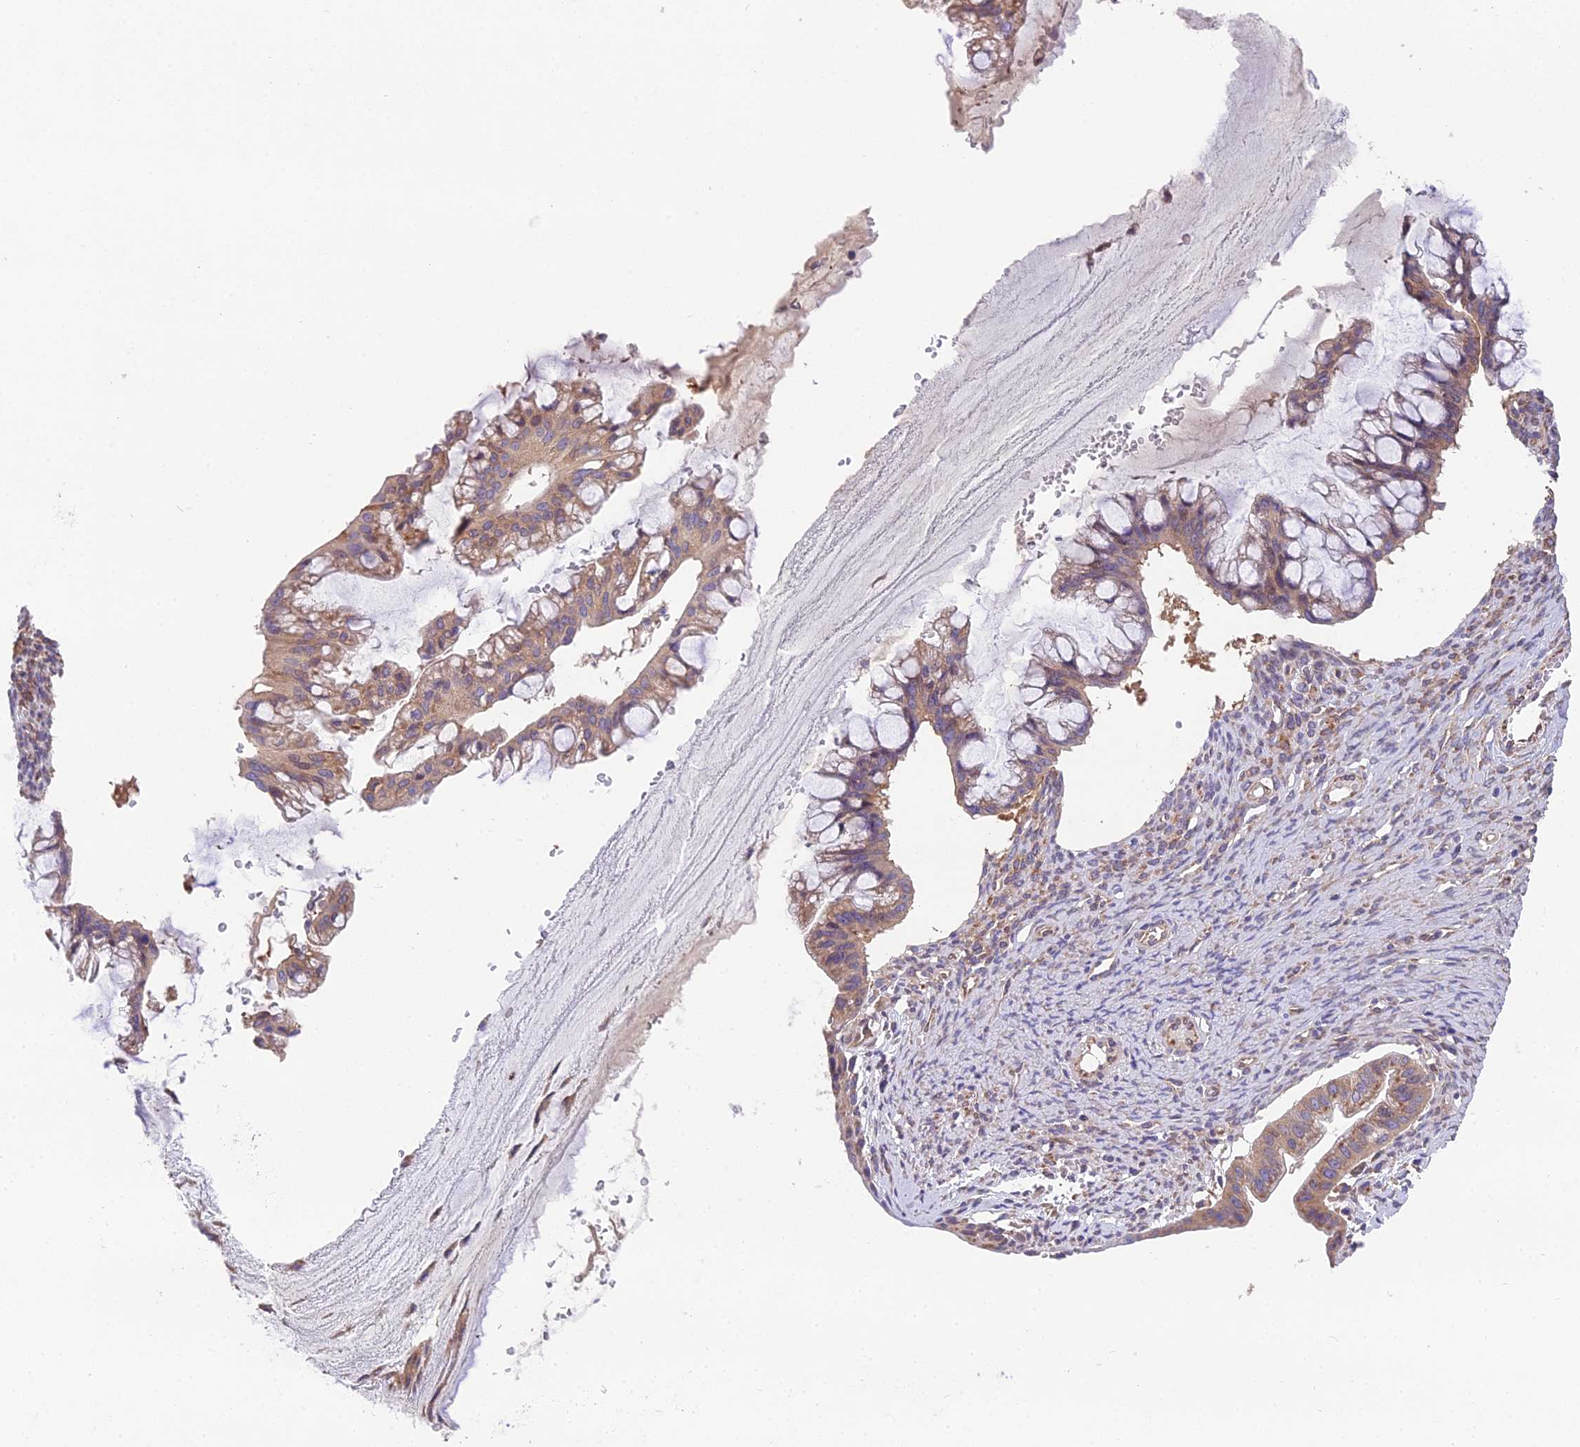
{"staining": {"intensity": "moderate", "quantity": ">75%", "location": "cytoplasmic/membranous"}, "tissue": "ovarian cancer", "cell_type": "Tumor cells", "image_type": "cancer", "snomed": [{"axis": "morphology", "description": "Cystadenocarcinoma, mucinous, NOS"}, {"axis": "topography", "description": "Ovary"}], "caption": "Immunohistochemistry (DAB) staining of human ovarian cancer reveals moderate cytoplasmic/membranous protein positivity in about >75% of tumor cells. (DAB IHC with brightfield microscopy, high magnification).", "gene": "BLOC1S4", "patient": {"sex": "female", "age": 73}}